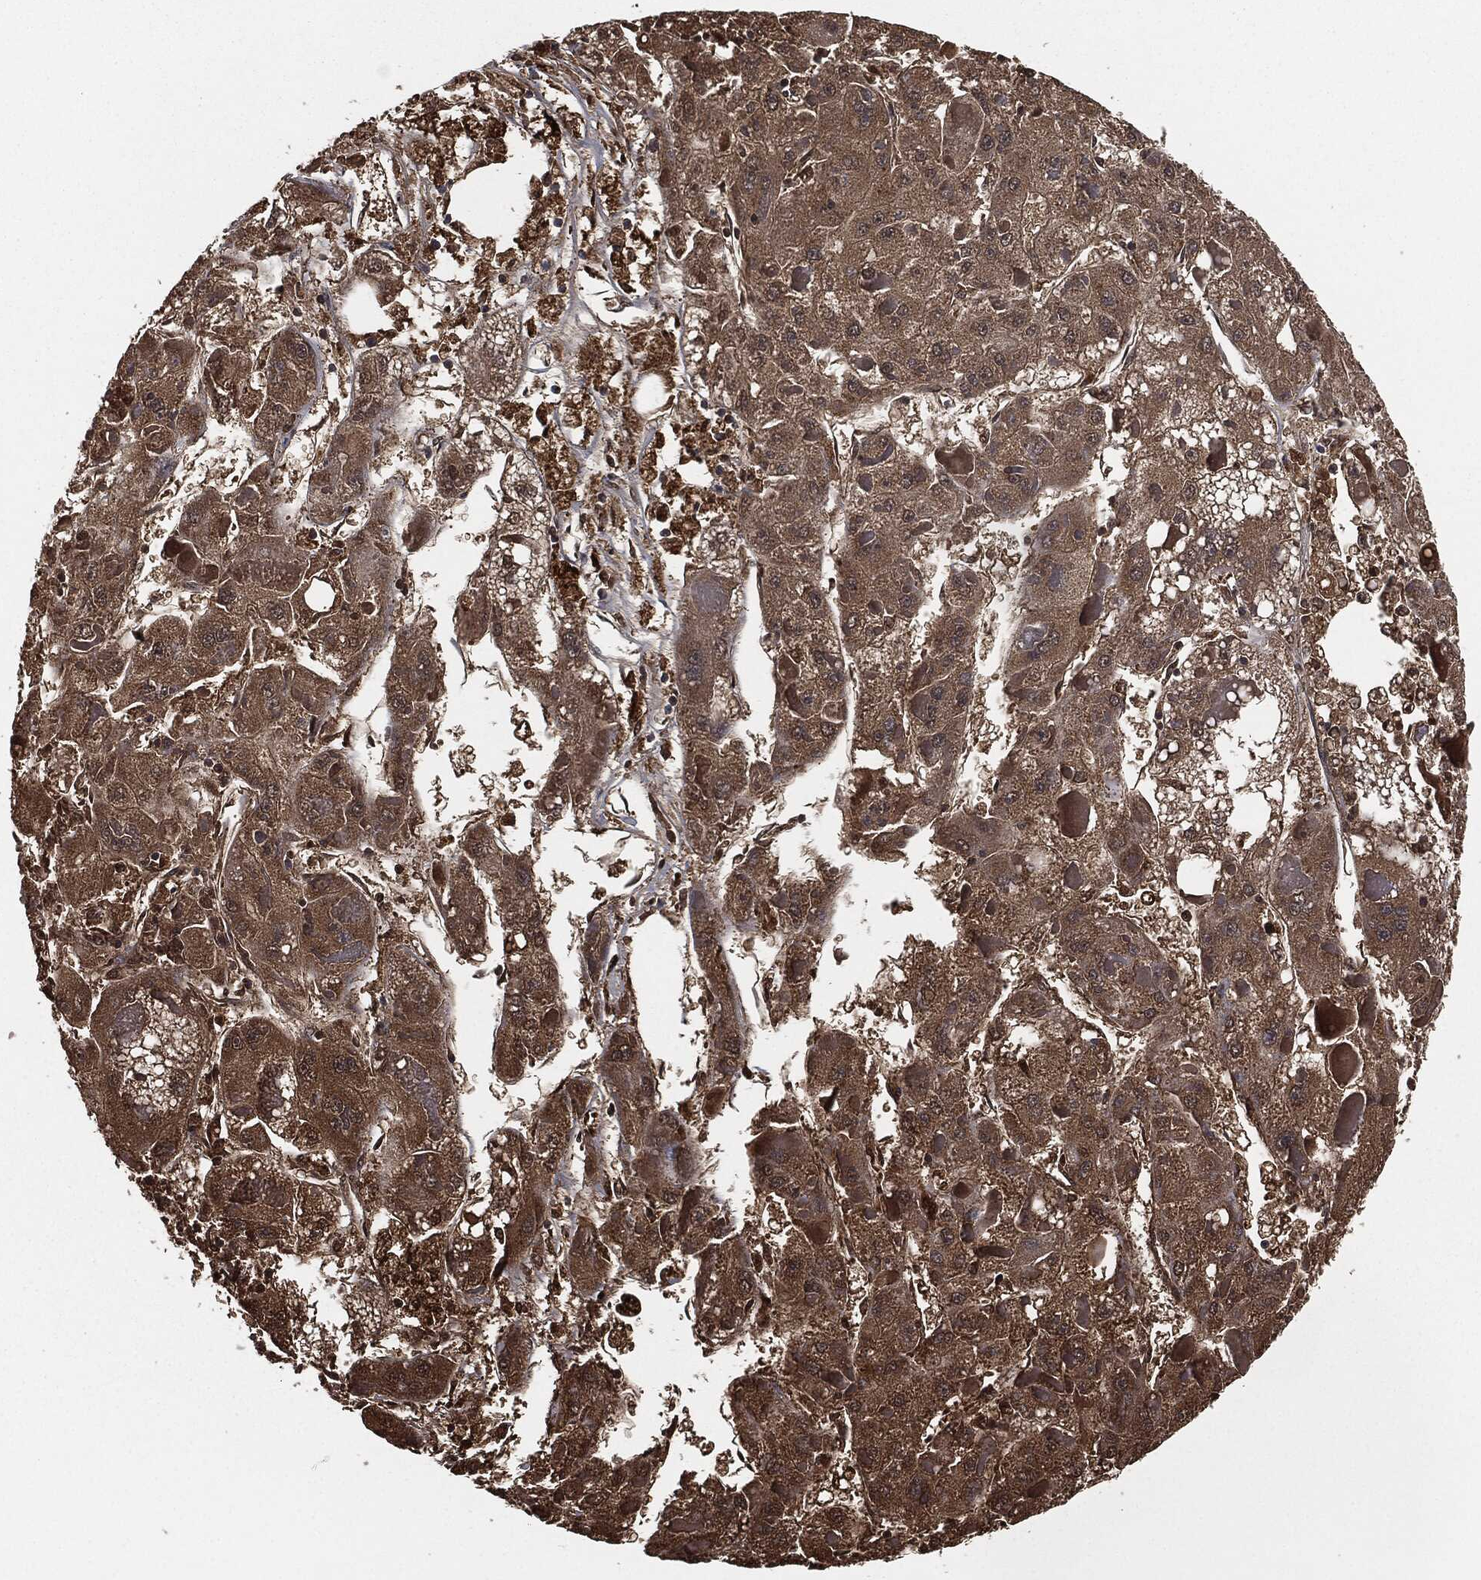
{"staining": {"intensity": "moderate", "quantity": ">75%", "location": "cytoplasmic/membranous,nuclear"}, "tissue": "liver cancer", "cell_type": "Tumor cells", "image_type": "cancer", "snomed": [{"axis": "morphology", "description": "Carcinoma, Hepatocellular, NOS"}, {"axis": "topography", "description": "Liver"}], "caption": "IHC photomicrograph of liver cancer stained for a protein (brown), which shows medium levels of moderate cytoplasmic/membranous and nuclear positivity in about >75% of tumor cells.", "gene": "CAPRIN2", "patient": {"sex": "female", "age": 73}}